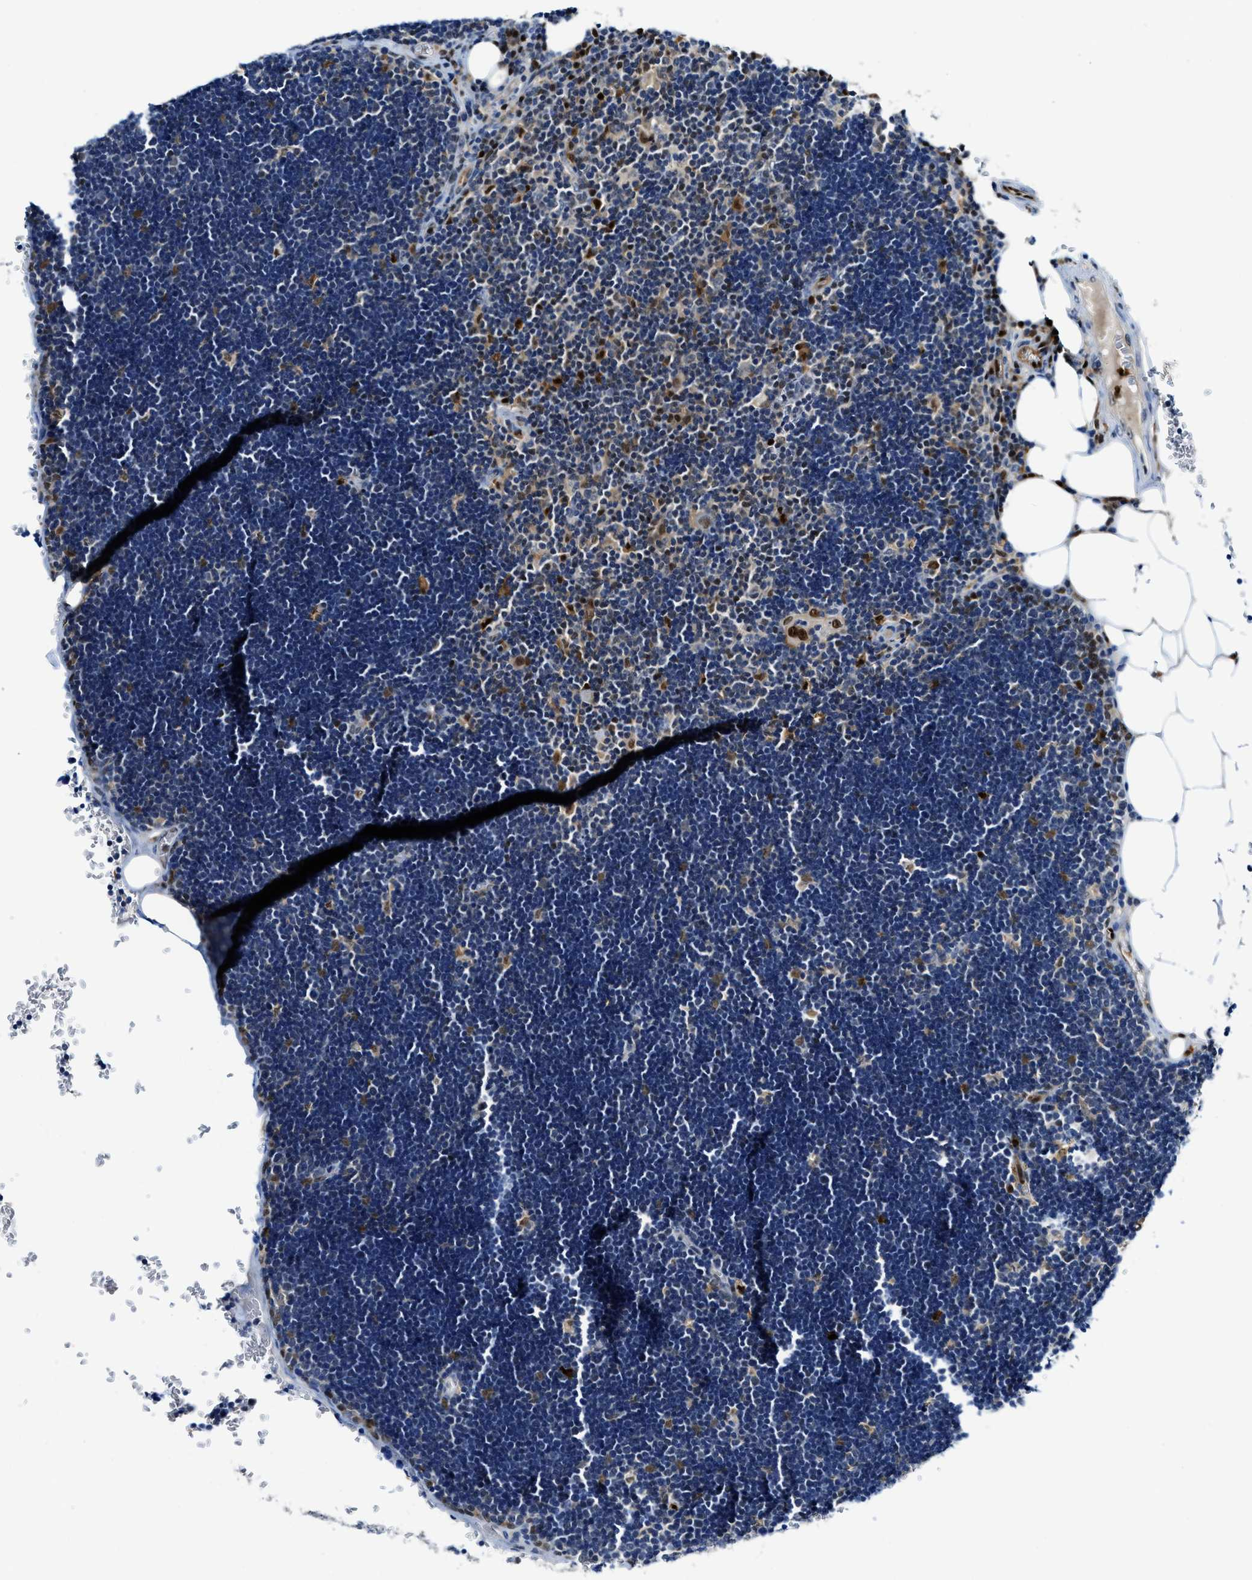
{"staining": {"intensity": "strong", "quantity": "25%-75%", "location": "cytoplasmic/membranous,nuclear"}, "tissue": "lymph node", "cell_type": "Germinal center cells", "image_type": "normal", "snomed": [{"axis": "morphology", "description": "Normal tissue, NOS"}, {"axis": "topography", "description": "Lymph node"}], "caption": "Immunohistochemical staining of normal lymph node displays high levels of strong cytoplasmic/membranous,nuclear expression in approximately 25%-75% of germinal center cells.", "gene": "LTA4H", "patient": {"sex": "male", "age": 33}}